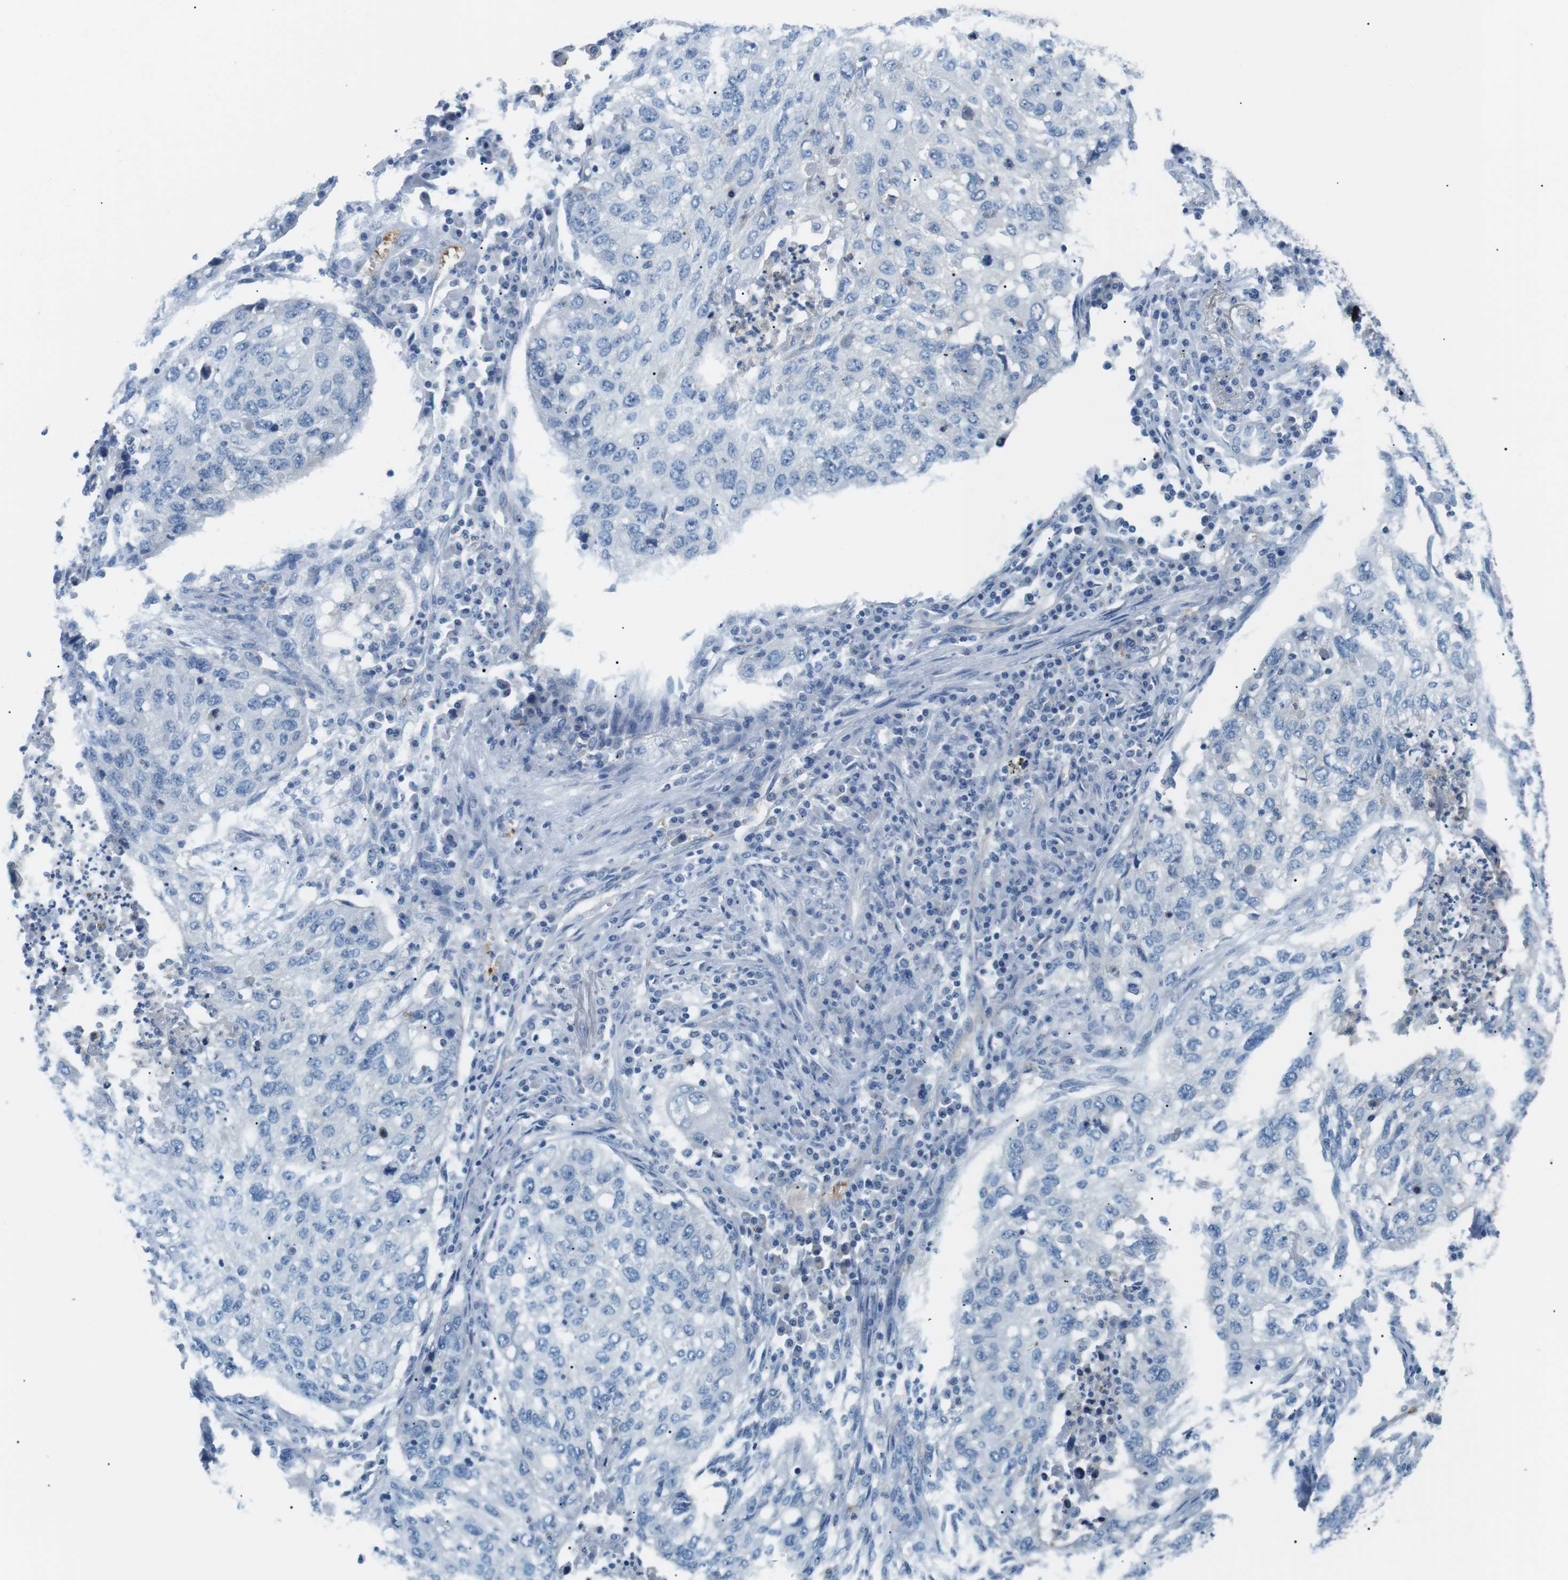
{"staining": {"intensity": "negative", "quantity": "none", "location": "none"}, "tissue": "lung cancer", "cell_type": "Tumor cells", "image_type": "cancer", "snomed": [{"axis": "morphology", "description": "Squamous cell carcinoma, NOS"}, {"axis": "topography", "description": "Lung"}], "caption": "Photomicrograph shows no protein staining in tumor cells of lung squamous cell carcinoma tissue.", "gene": "ADCY10", "patient": {"sex": "female", "age": 63}}